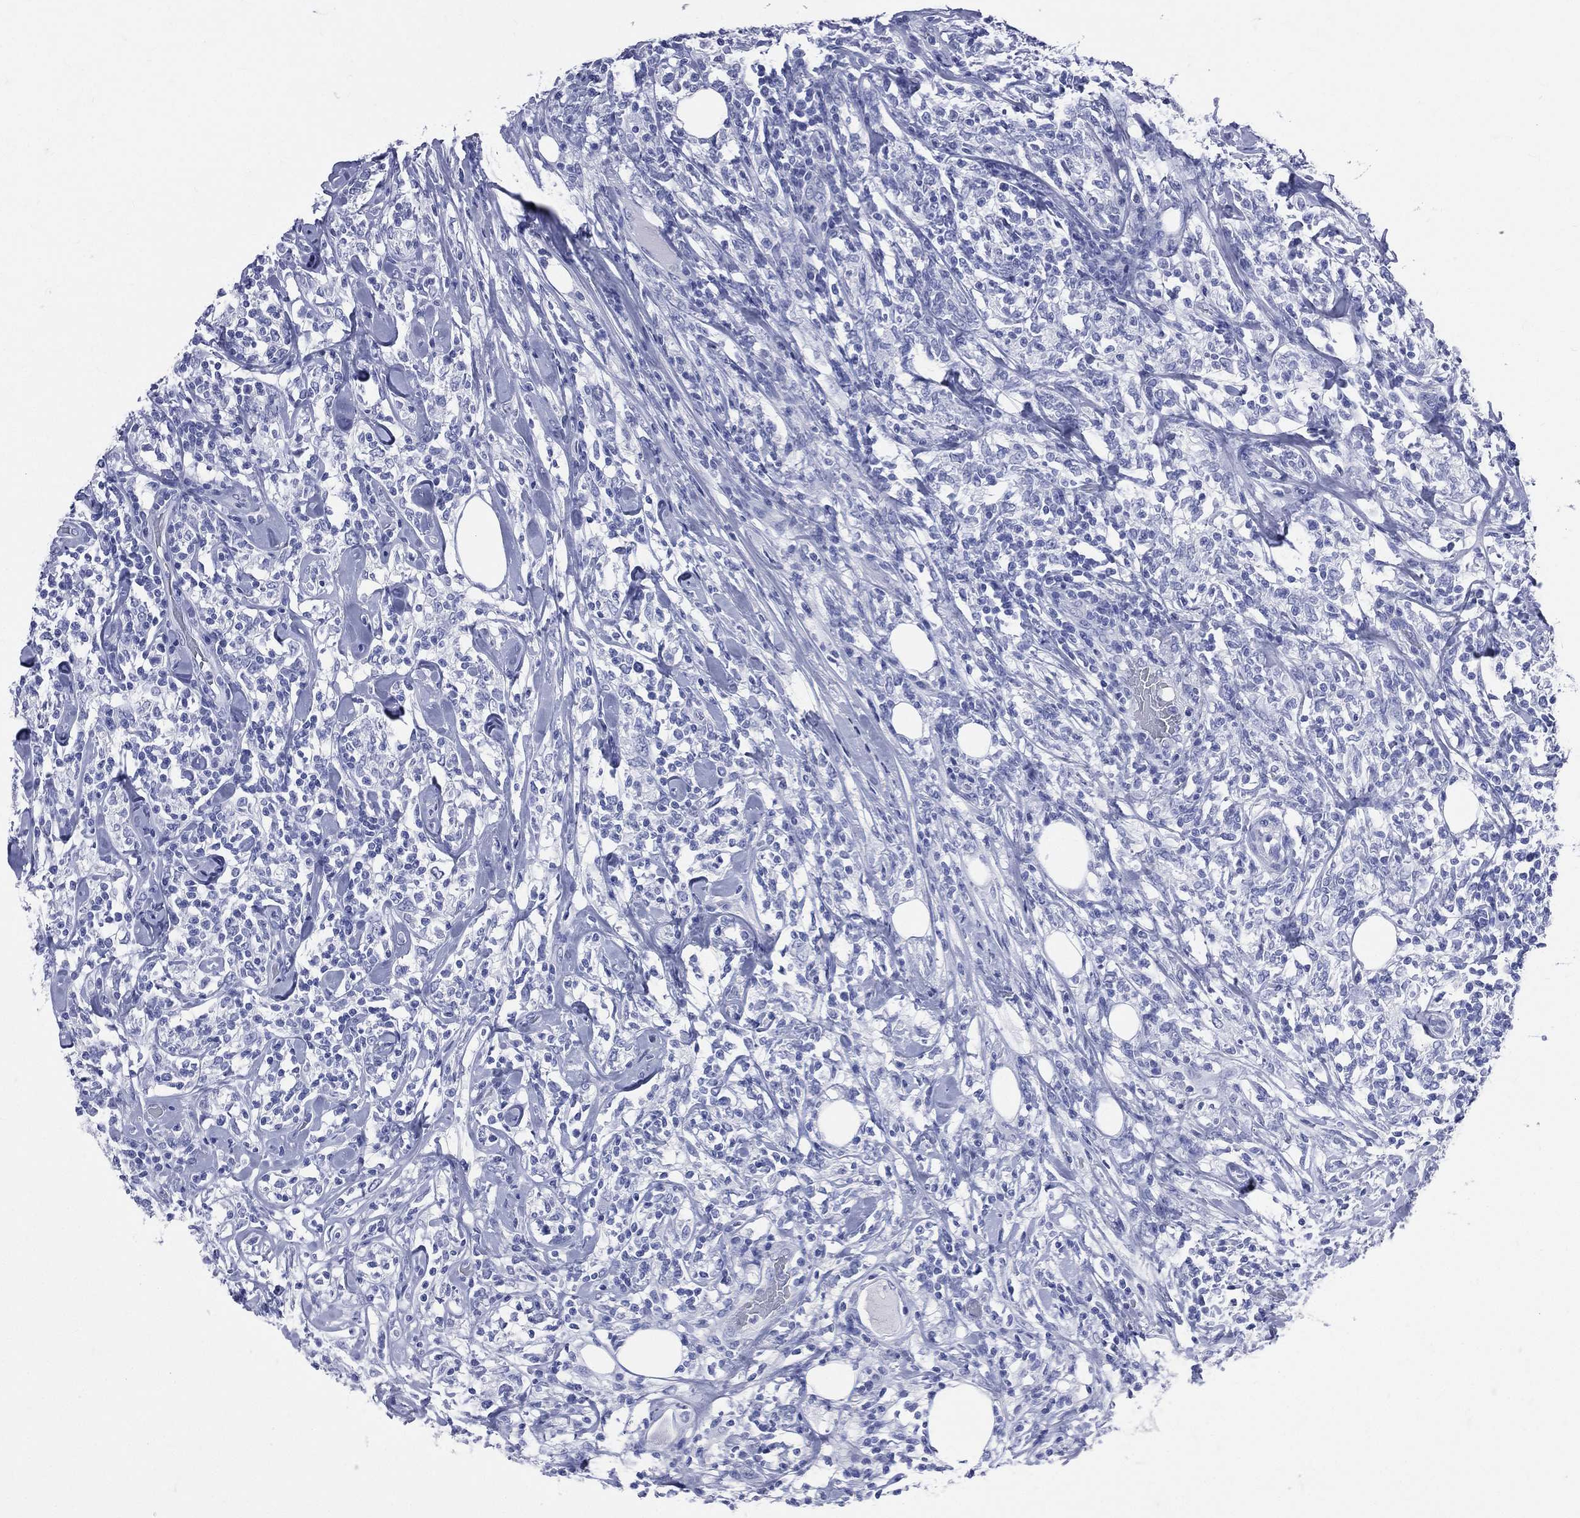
{"staining": {"intensity": "negative", "quantity": "none", "location": "none"}, "tissue": "lymphoma", "cell_type": "Tumor cells", "image_type": "cancer", "snomed": [{"axis": "morphology", "description": "Malignant lymphoma, non-Hodgkin's type, High grade"}, {"axis": "topography", "description": "Lymph node"}], "caption": "An immunohistochemistry histopathology image of lymphoma is shown. There is no staining in tumor cells of lymphoma.", "gene": "SYP", "patient": {"sex": "female", "age": 84}}